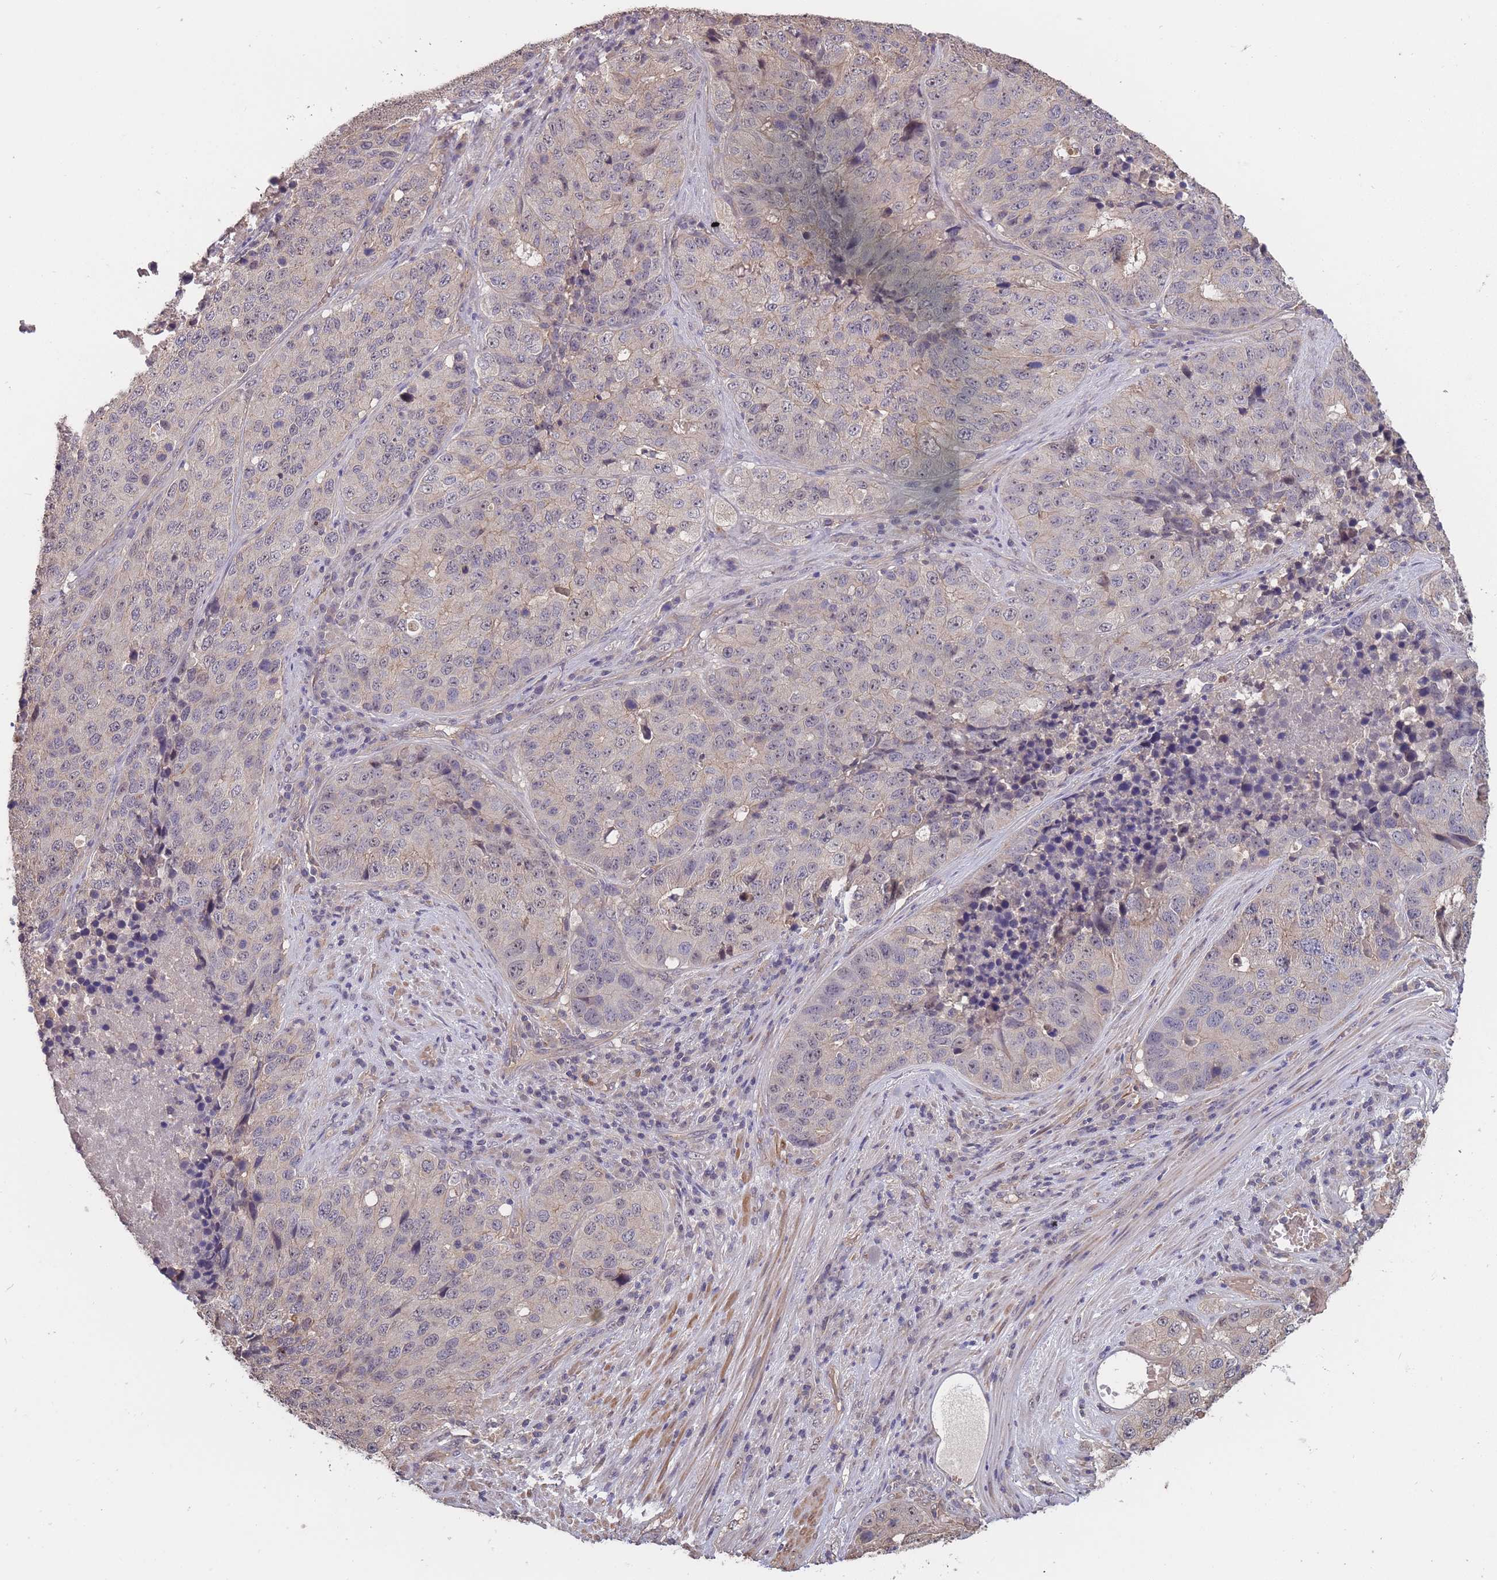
{"staining": {"intensity": "negative", "quantity": "none", "location": "none"}, "tissue": "stomach cancer", "cell_type": "Tumor cells", "image_type": "cancer", "snomed": [{"axis": "morphology", "description": "Adenocarcinoma, NOS"}, {"axis": "topography", "description": "Stomach"}], "caption": "Immunohistochemistry (IHC) micrograph of neoplastic tissue: human stomach cancer (adenocarcinoma) stained with DAB reveals no significant protein positivity in tumor cells. Brightfield microscopy of immunohistochemistry (IHC) stained with DAB (brown) and hematoxylin (blue), captured at high magnification.", "gene": "KIAA1755", "patient": {"sex": "male", "age": 71}}